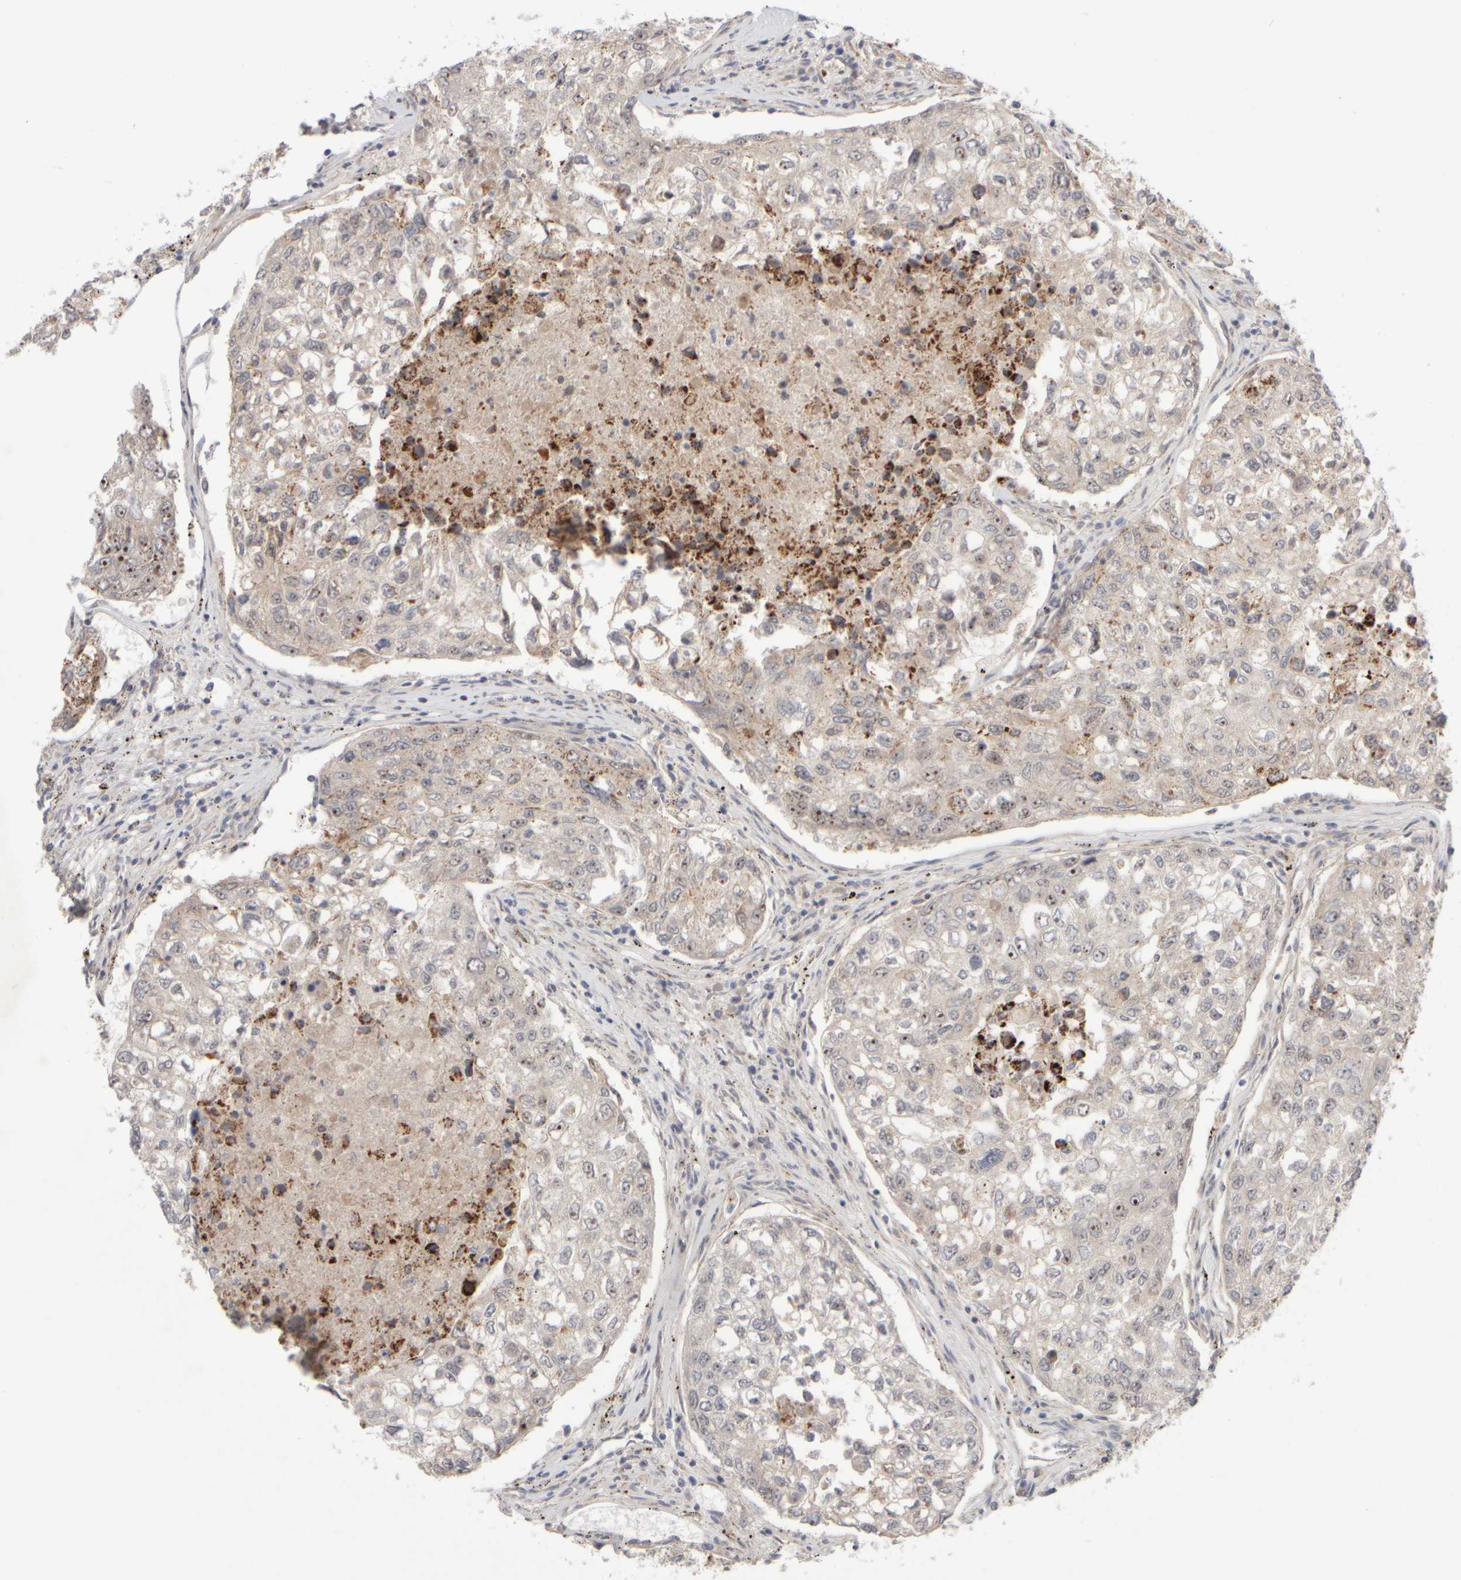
{"staining": {"intensity": "moderate", "quantity": "25%-75%", "location": "nuclear"}, "tissue": "urothelial cancer", "cell_type": "Tumor cells", "image_type": "cancer", "snomed": [{"axis": "morphology", "description": "Urothelial carcinoma, High grade"}, {"axis": "topography", "description": "Lymph node"}, {"axis": "topography", "description": "Urinary bladder"}], "caption": "An immunohistochemistry photomicrograph of neoplastic tissue is shown. Protein staining in brown shows moderate nuclear positivity in urothelial cancer within tumor cells.", "gene": "CHADL", "patient": {"sex": "male", "age": 51}}